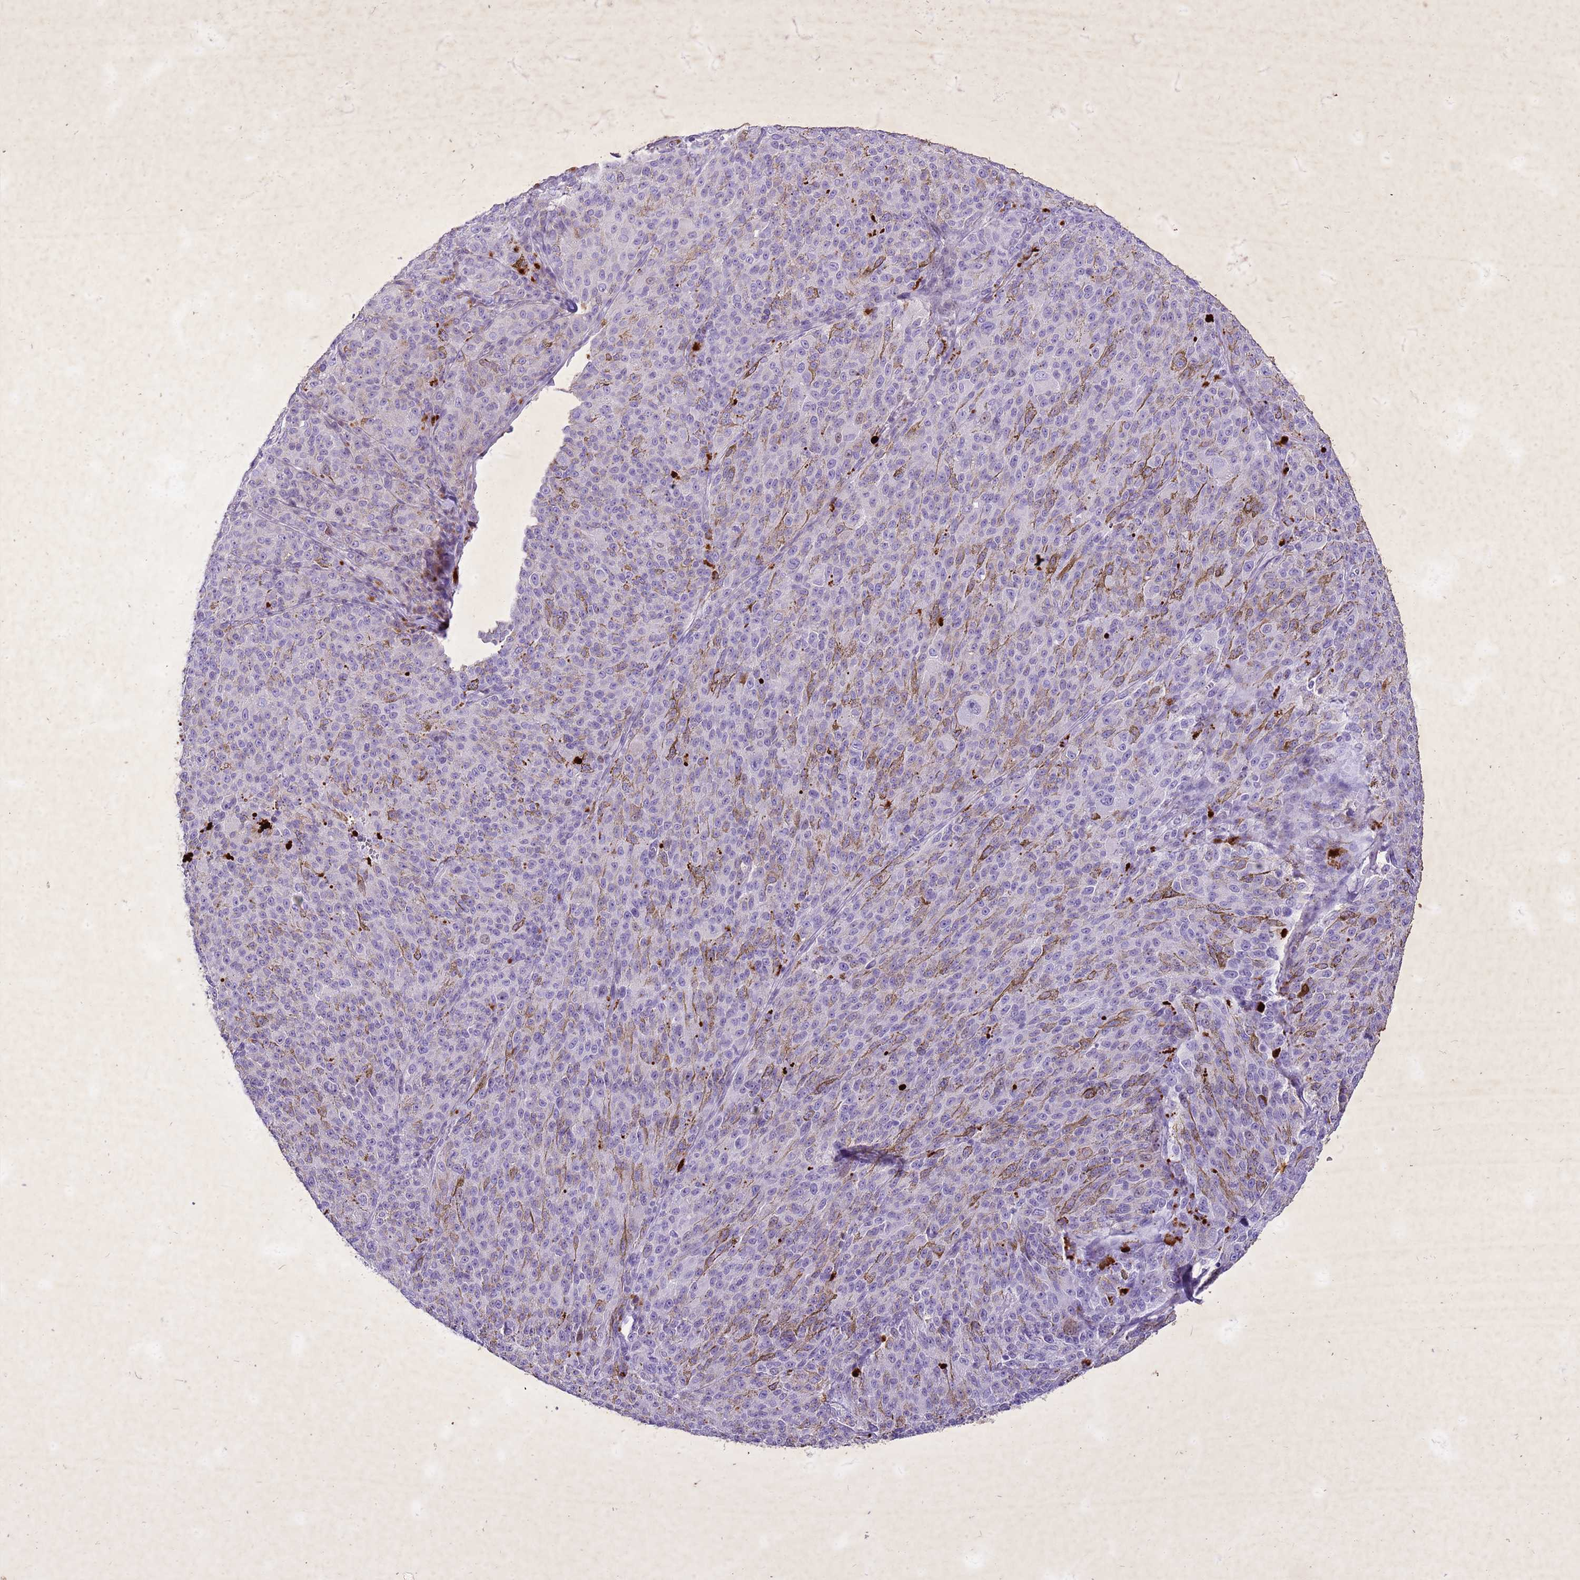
{"staining": {"intensity": "negative", "quantity": "none", "location": "none"}, "tissue": "melanoma", "cell_type": "Tumor cells", "image_type": "cancer", "snomed": [{"axis": "morphology", "description": "Malignant melanoma, NOS"}, {"axis": "topography", "description": "Skin"}], "caption": "The photomicrograph shows no staining of tumor cells in malignant melanoma.", "gene": "COPS9", "patient": {"sex": "female", "age": 52}}